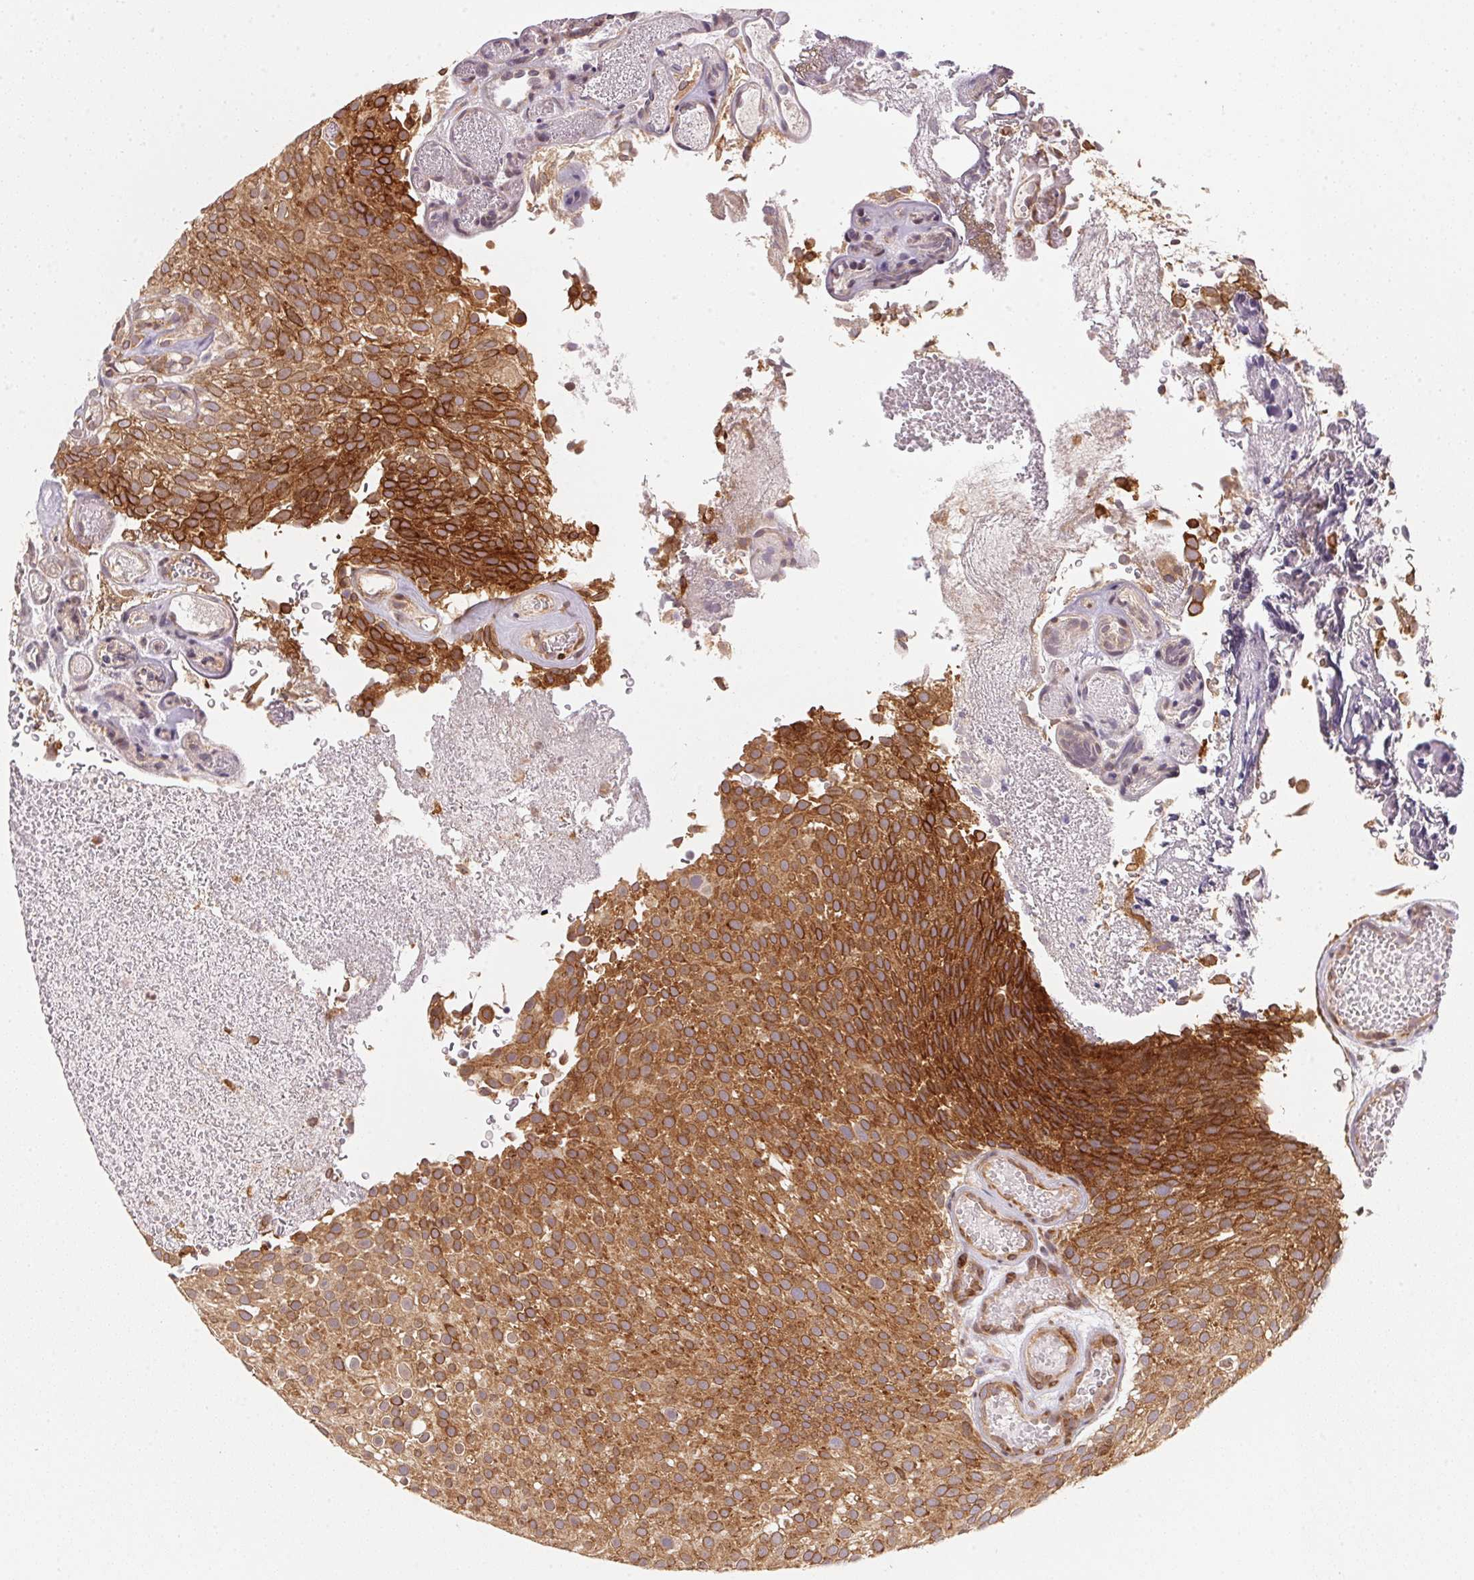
{"staining": {"intensity": "strong", "quantity": ">75%", "location": "cytoplasmic/membranous"}, "tissue": "urothelial cancer", "cell_type": "Tumor cells", "image_type": "cancer", "snomed": [{"axis": "morphology", "description": "Urothelial carcinoma, Low grade"}, {"axis": "topography", "description": "Urinary bladder"}], "caption": "The immunohistochemical stain highlights strong cytoplasmic/membranous expression in tumor cells of urothelial carcinoma (low-grade) tissue.", "gene": "EI24", "patient": {"sex": "male", "age": 78}}